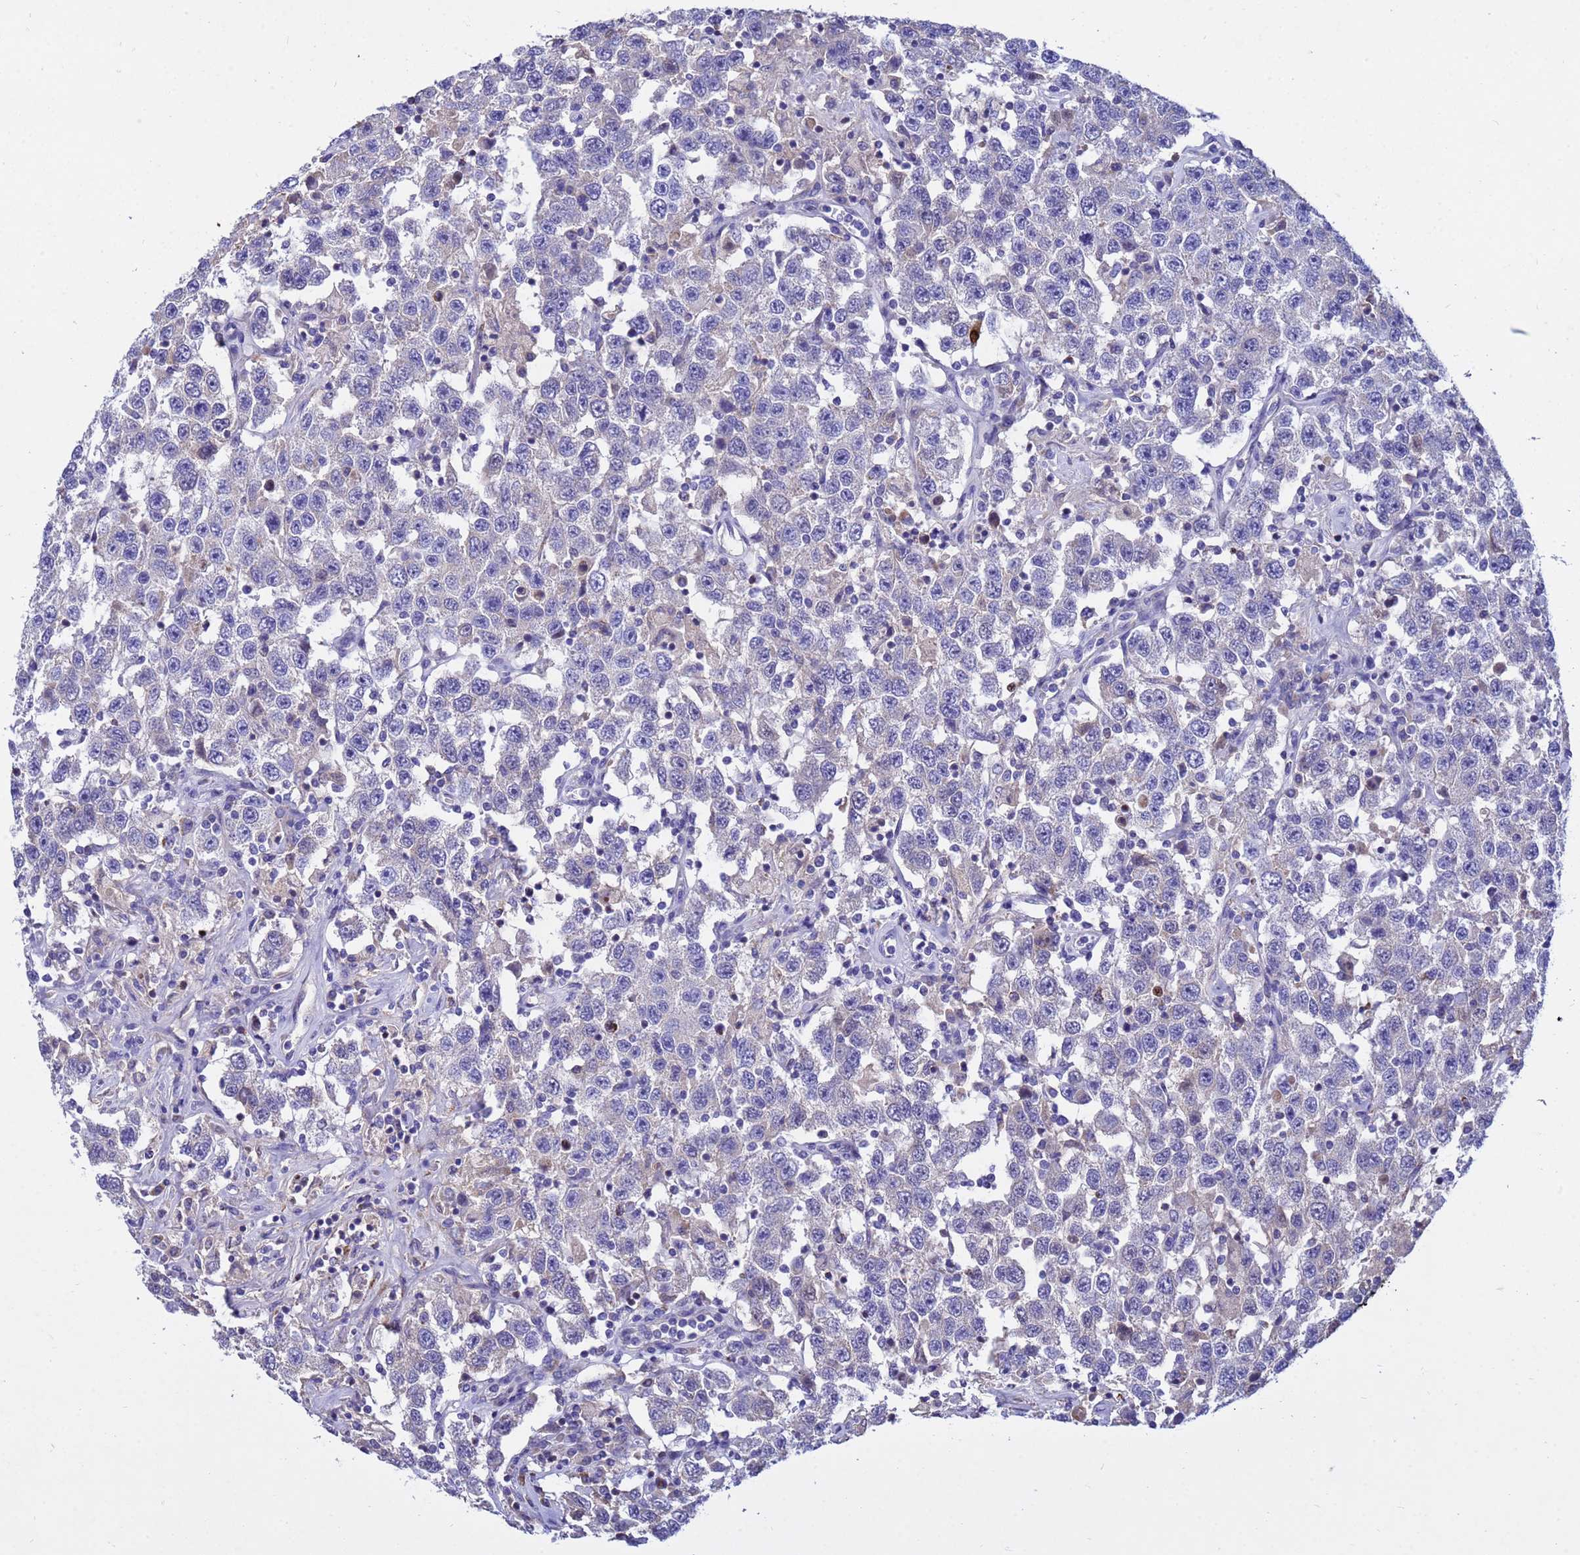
{"staining": {"intensity": "negative", "quantity": "none", "location": "none"}, "tissue": "testis cancer", "cell_type": "Tumor cells", "image_type": "cancer", "snomed": [{"axis": "morphology", "description": "Seminoma, NOS"}, {"axis": "topography", "description": "Testis"}], "caption": "A micrograph of seminoma (testis) stained for a protein displays no brown staining in tumor cells. The staining is performed using DAB brown chromogen with nuclei counter-stained in using hematoxylin.", "gene": "TUBGCP3", "patient": {"sex": "male", "age": 41}}